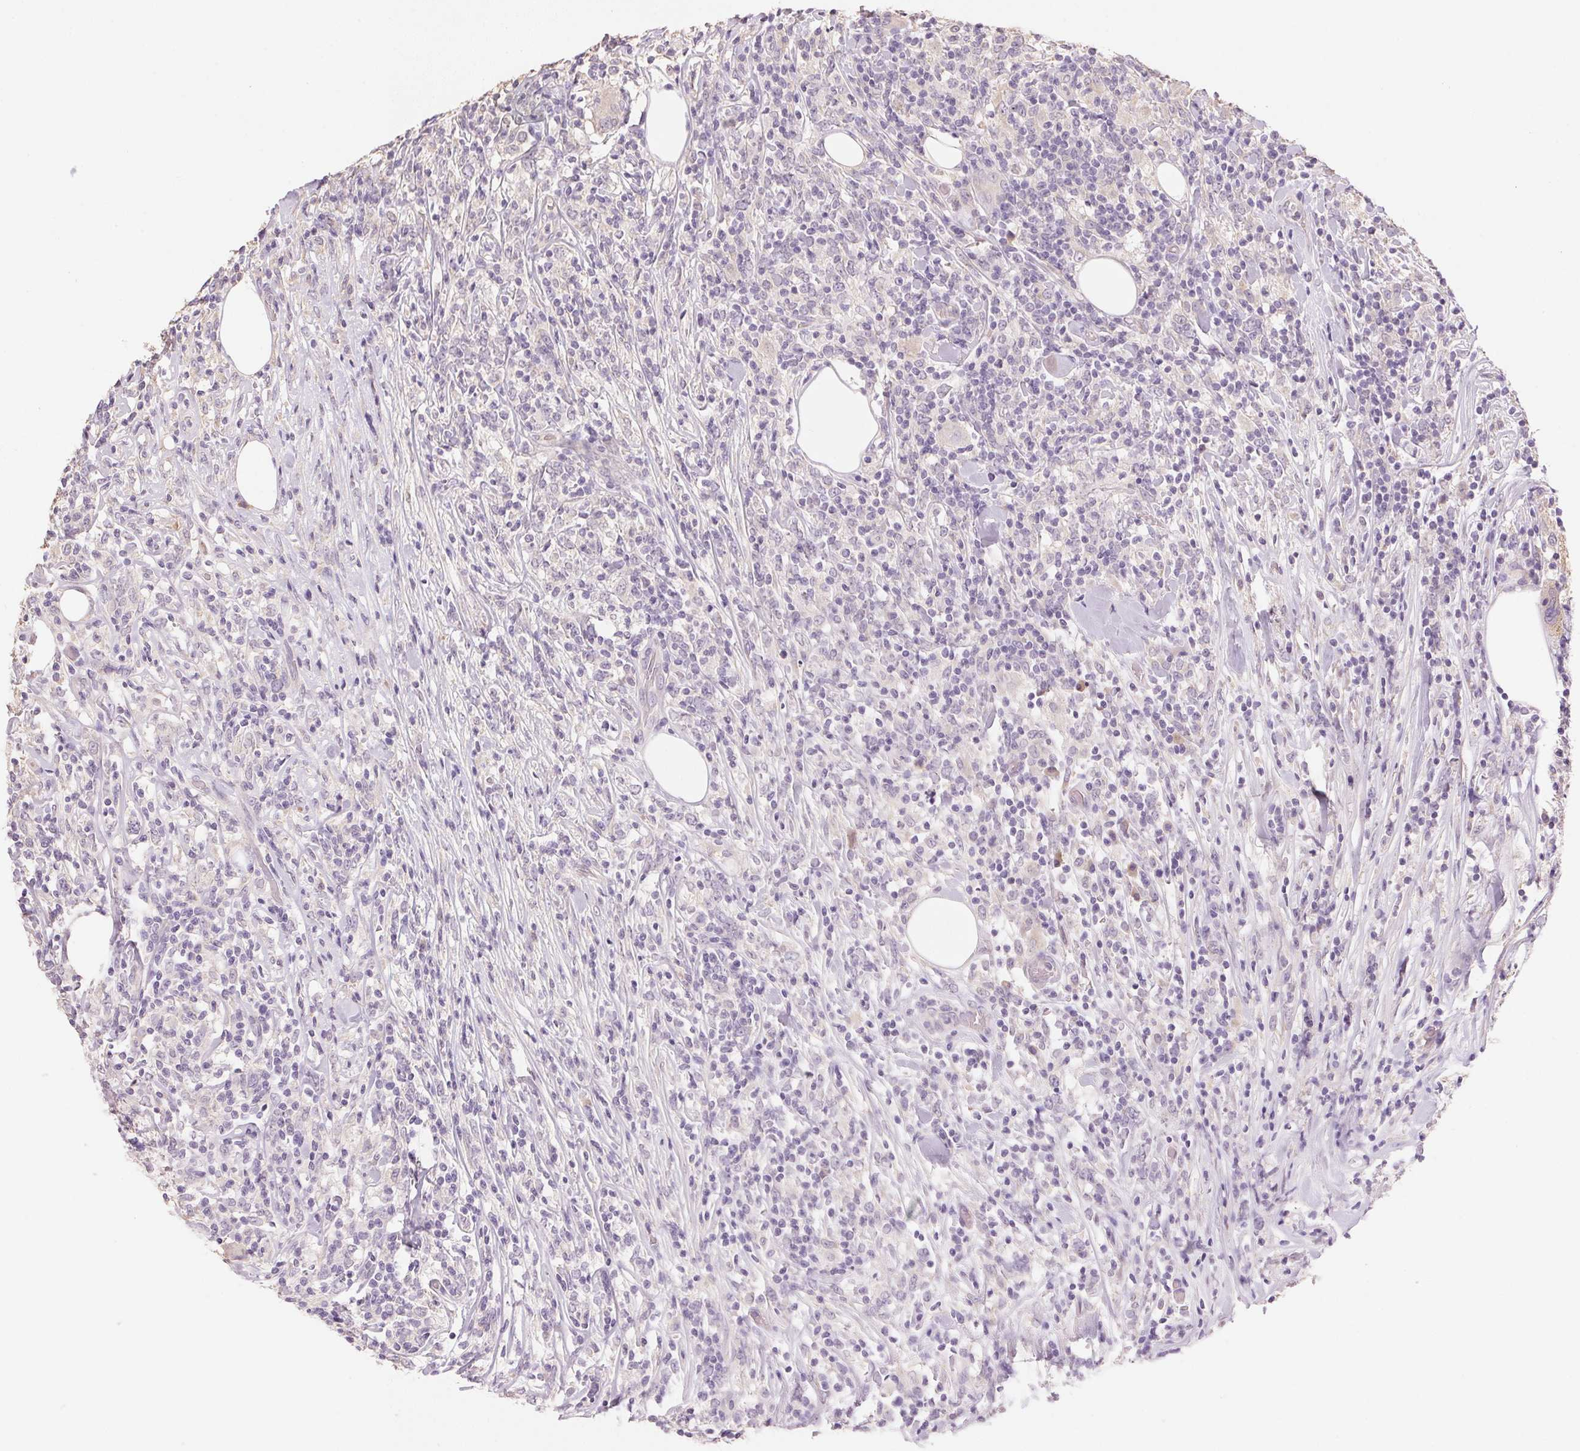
{"staining": {"intensity": "negative", "quantity": "none", "location": "none"}, "tissue": "lymphoma", "cell_type": "Tumor cells", "image_type": "cancer", "snomed": [{"axis": "morphology", "description": "Malignant lymphoma, non-Hodgkin's type, High grade"}, {"axis": "topography", "description": "Lymph node"}], "caption": "Immunohistochemistry (IHC) histopathology image of human malignant lymphoma, non-Hodgkin's type (high-grade) stained for a protein (brown), which displays no expression in tumor cells.", "gene": "LYZL6", "patient": {"sex": "female", "age": 84}}